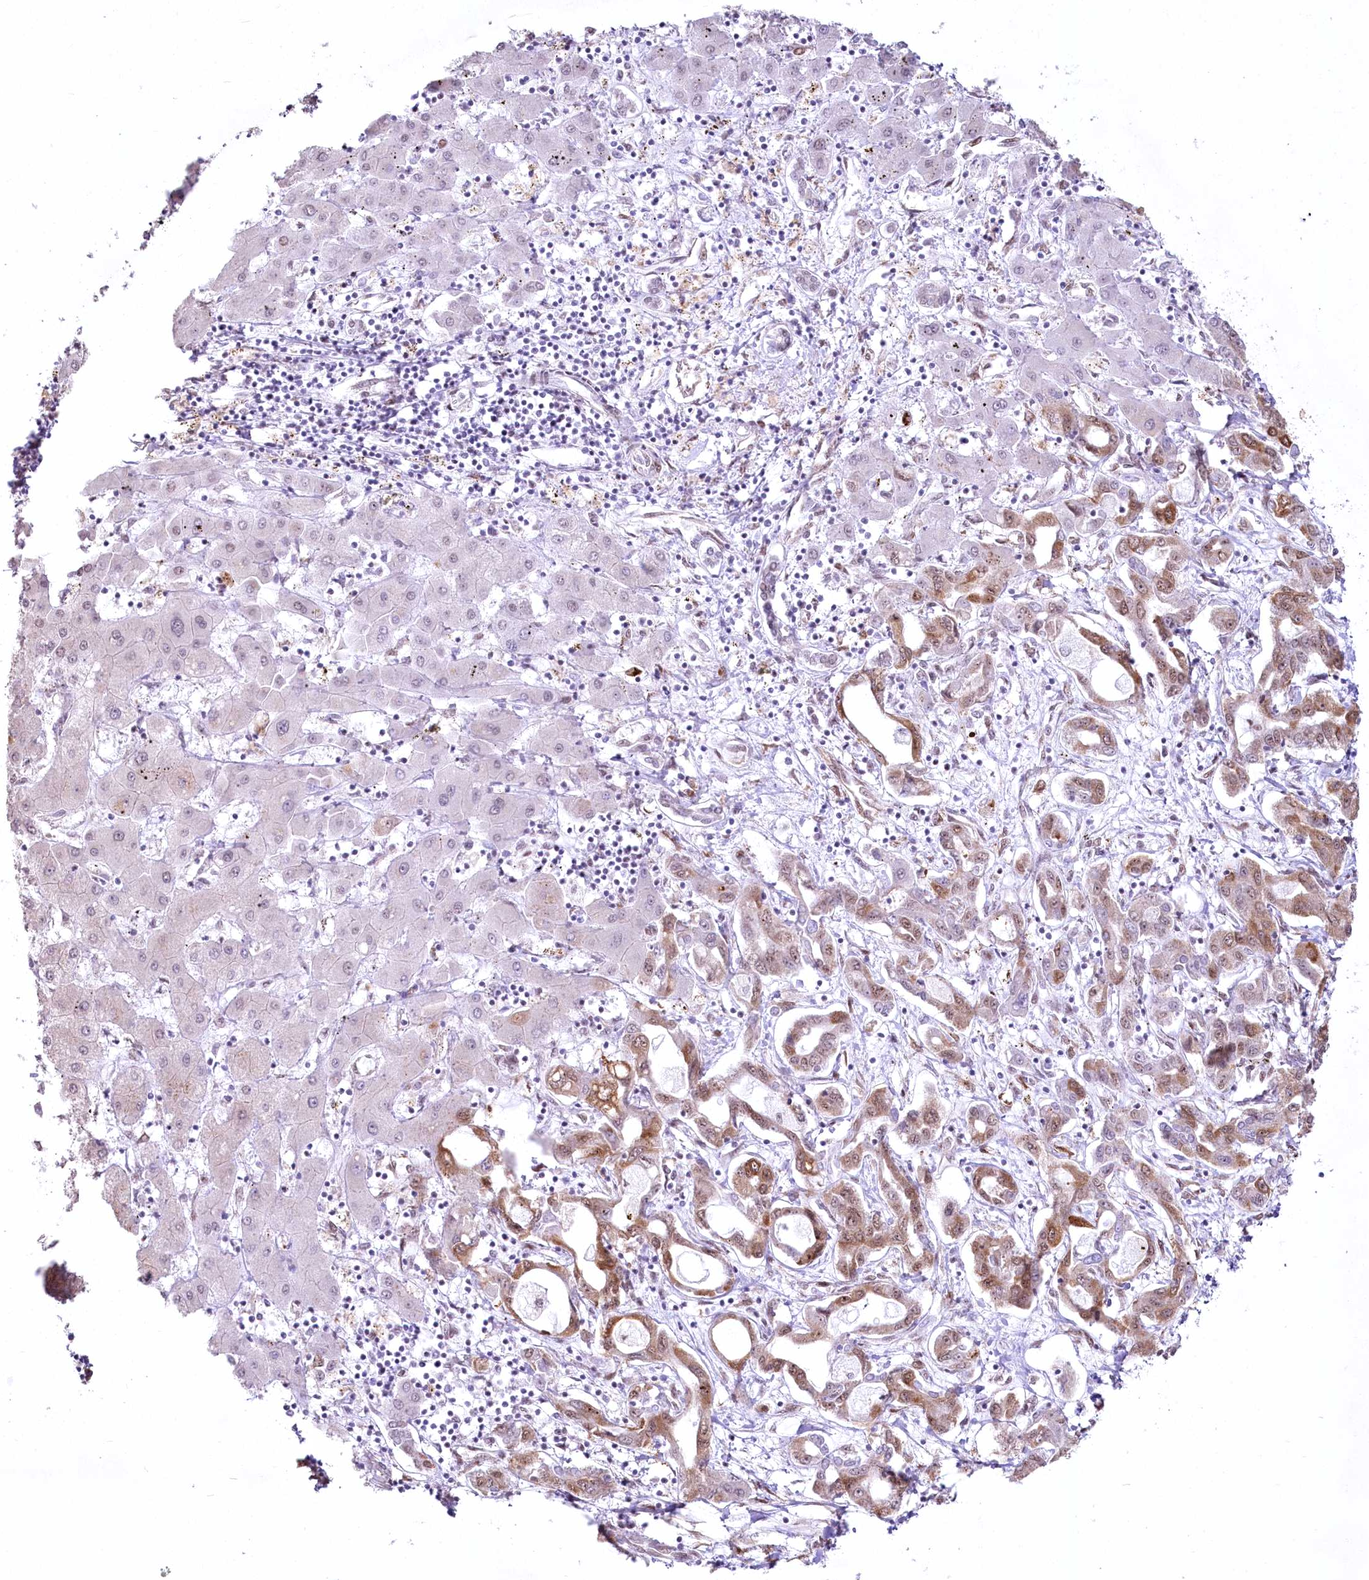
{"staining": {"intensity": "moderate", "quantity": ">75%", "location": "cytoplasmic/membranous"}, "tissue": "liver cancer", "cell_type": "Tumor cells", "image_type": "cancer", "snomed": [{"axis": "morphology", "description": "Cholangiocarcinoma"}, {"axis": "topography", "description": "Liver"}], "caption": "Liver cholangiocarcinoma stained for a protein reveals moderate cytoplasmic/membranous positivity in tumor cells.", "gene": "YBX3", "patient": {"sex": "male", "age": 59}}